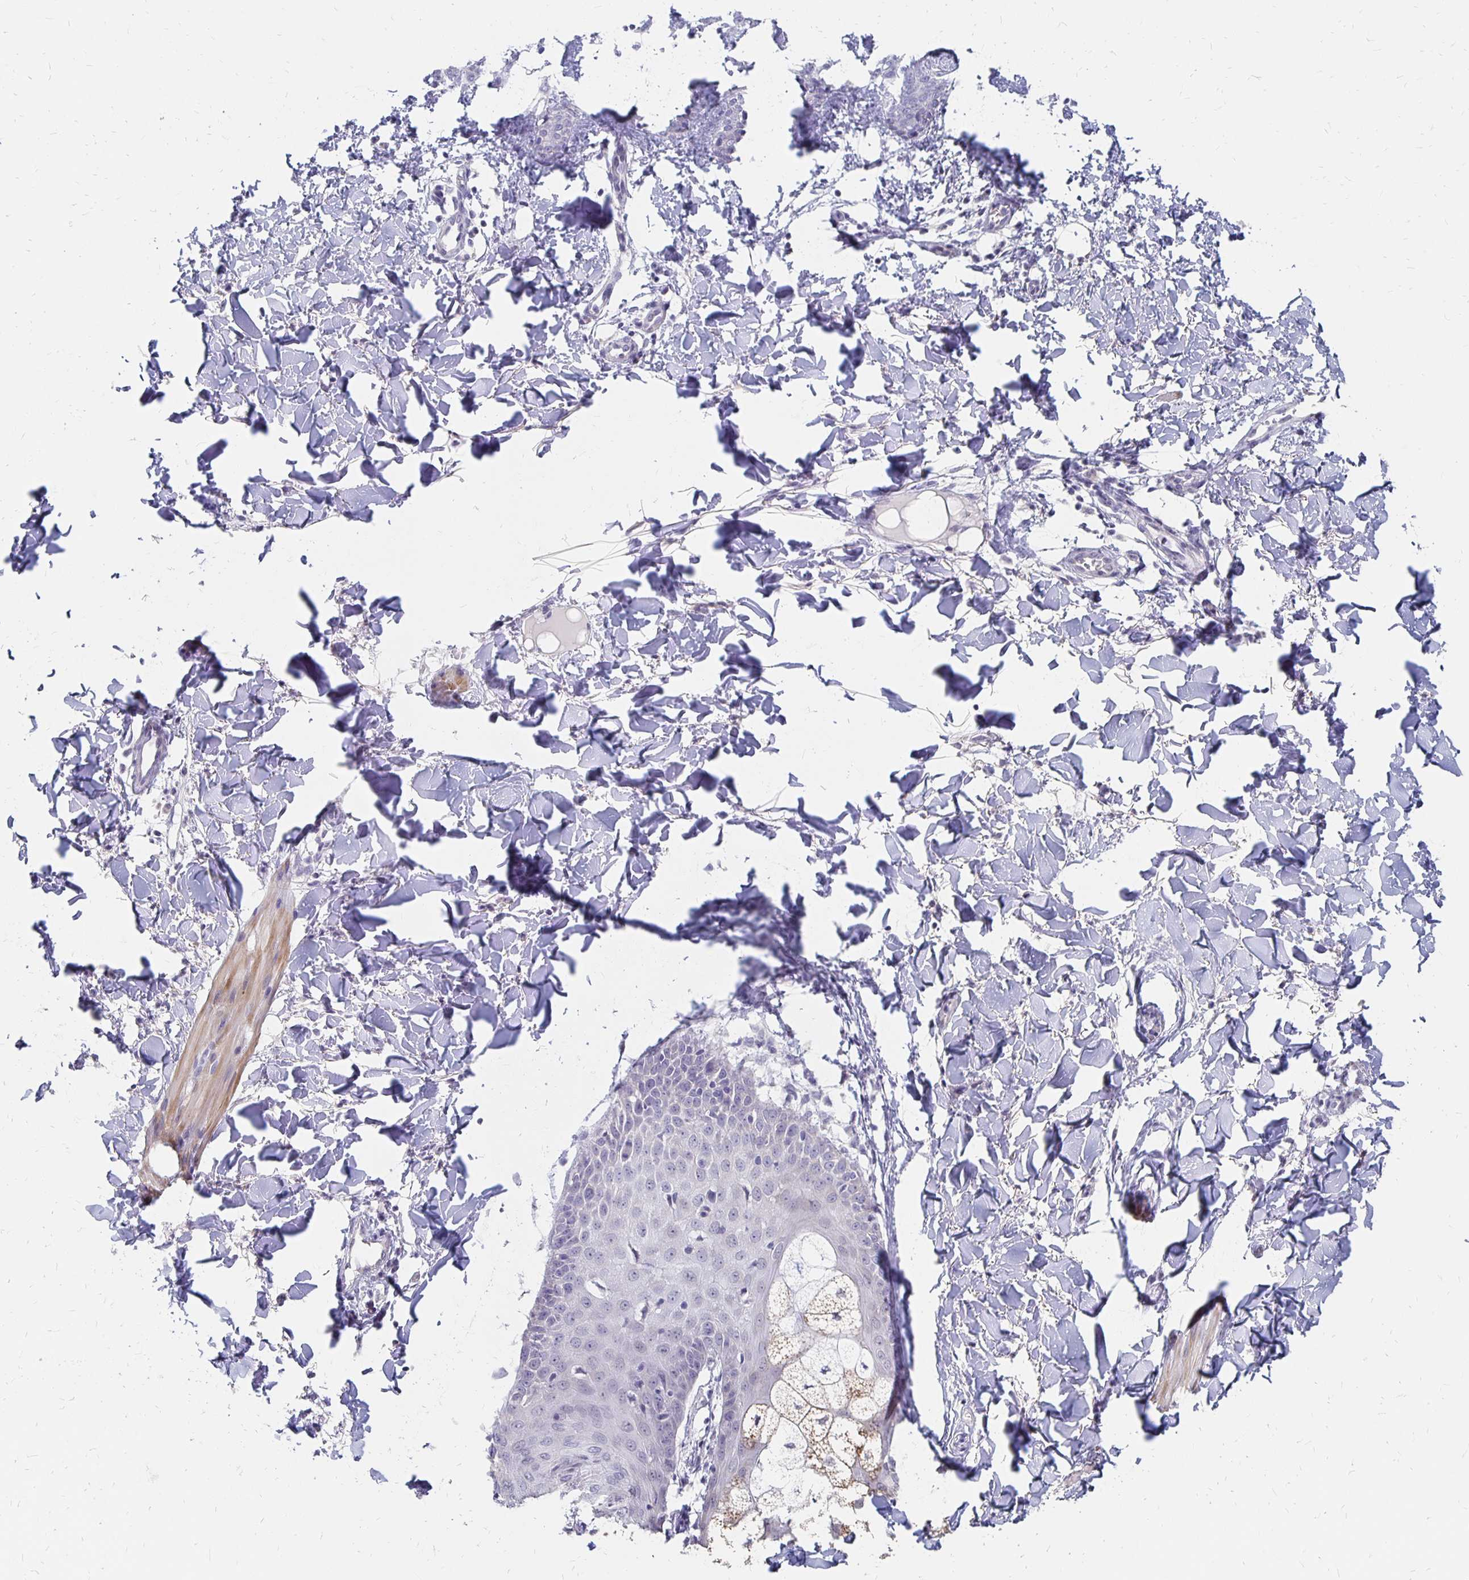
{"staining": {"intensity": "negative", "quantity": "none", "location": "none"}, "tissue": "skin", "cell_type": "Fibroblasts", "image_type": "normal", "snomed": [{"axis": "morphology", "description": "Normal tissue, NOS"}, {"axis": "topography", "description": "Skin"}], "caption": "This is a histopathology image of IHC staining of unremarkable skin, which shows no staining in fibroblasts.", "gene": "ATOSB", "patient": {"sex": "male", "age": 16}}